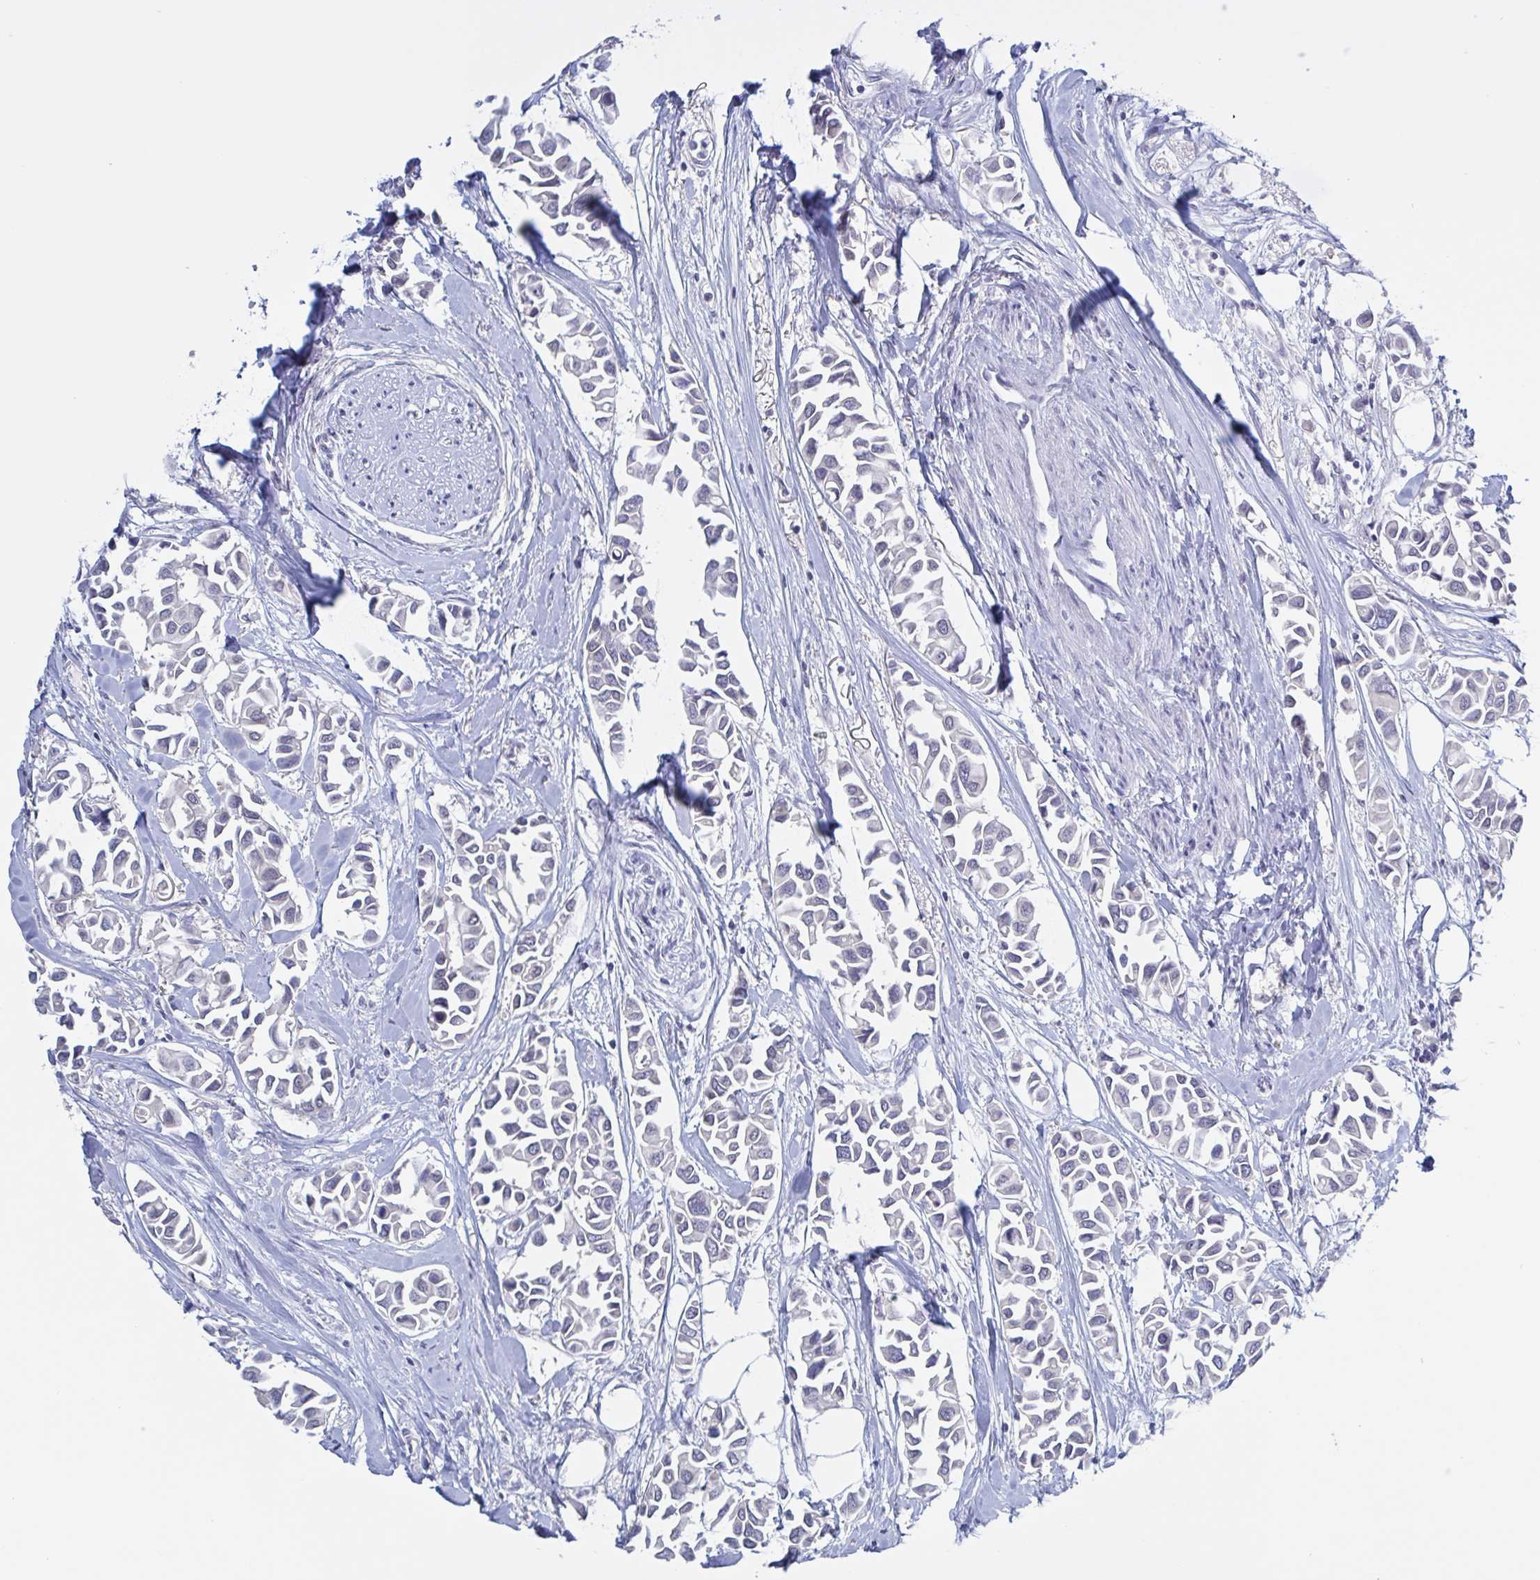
{"staining": {"intensity": "negative", "quantity": "none", "location": "none"}, "tissue": "breast cancer", "cell_type": "Tumor cells", "image_type": "cancer", "snomed": [{"axis": "morphology", "description": "Duct carcinoma"}, {"axis": "topography", "description": "Breast"}], "caption": "A high-resolution micrograph shows IHC staining of breast infiltrating ductal carcinoma, which shows no significant expression in tumor cells. Nuclei are stained in blue.", "gene": "SERPINB13", "patient": {"sex": "female", "age": 54}}